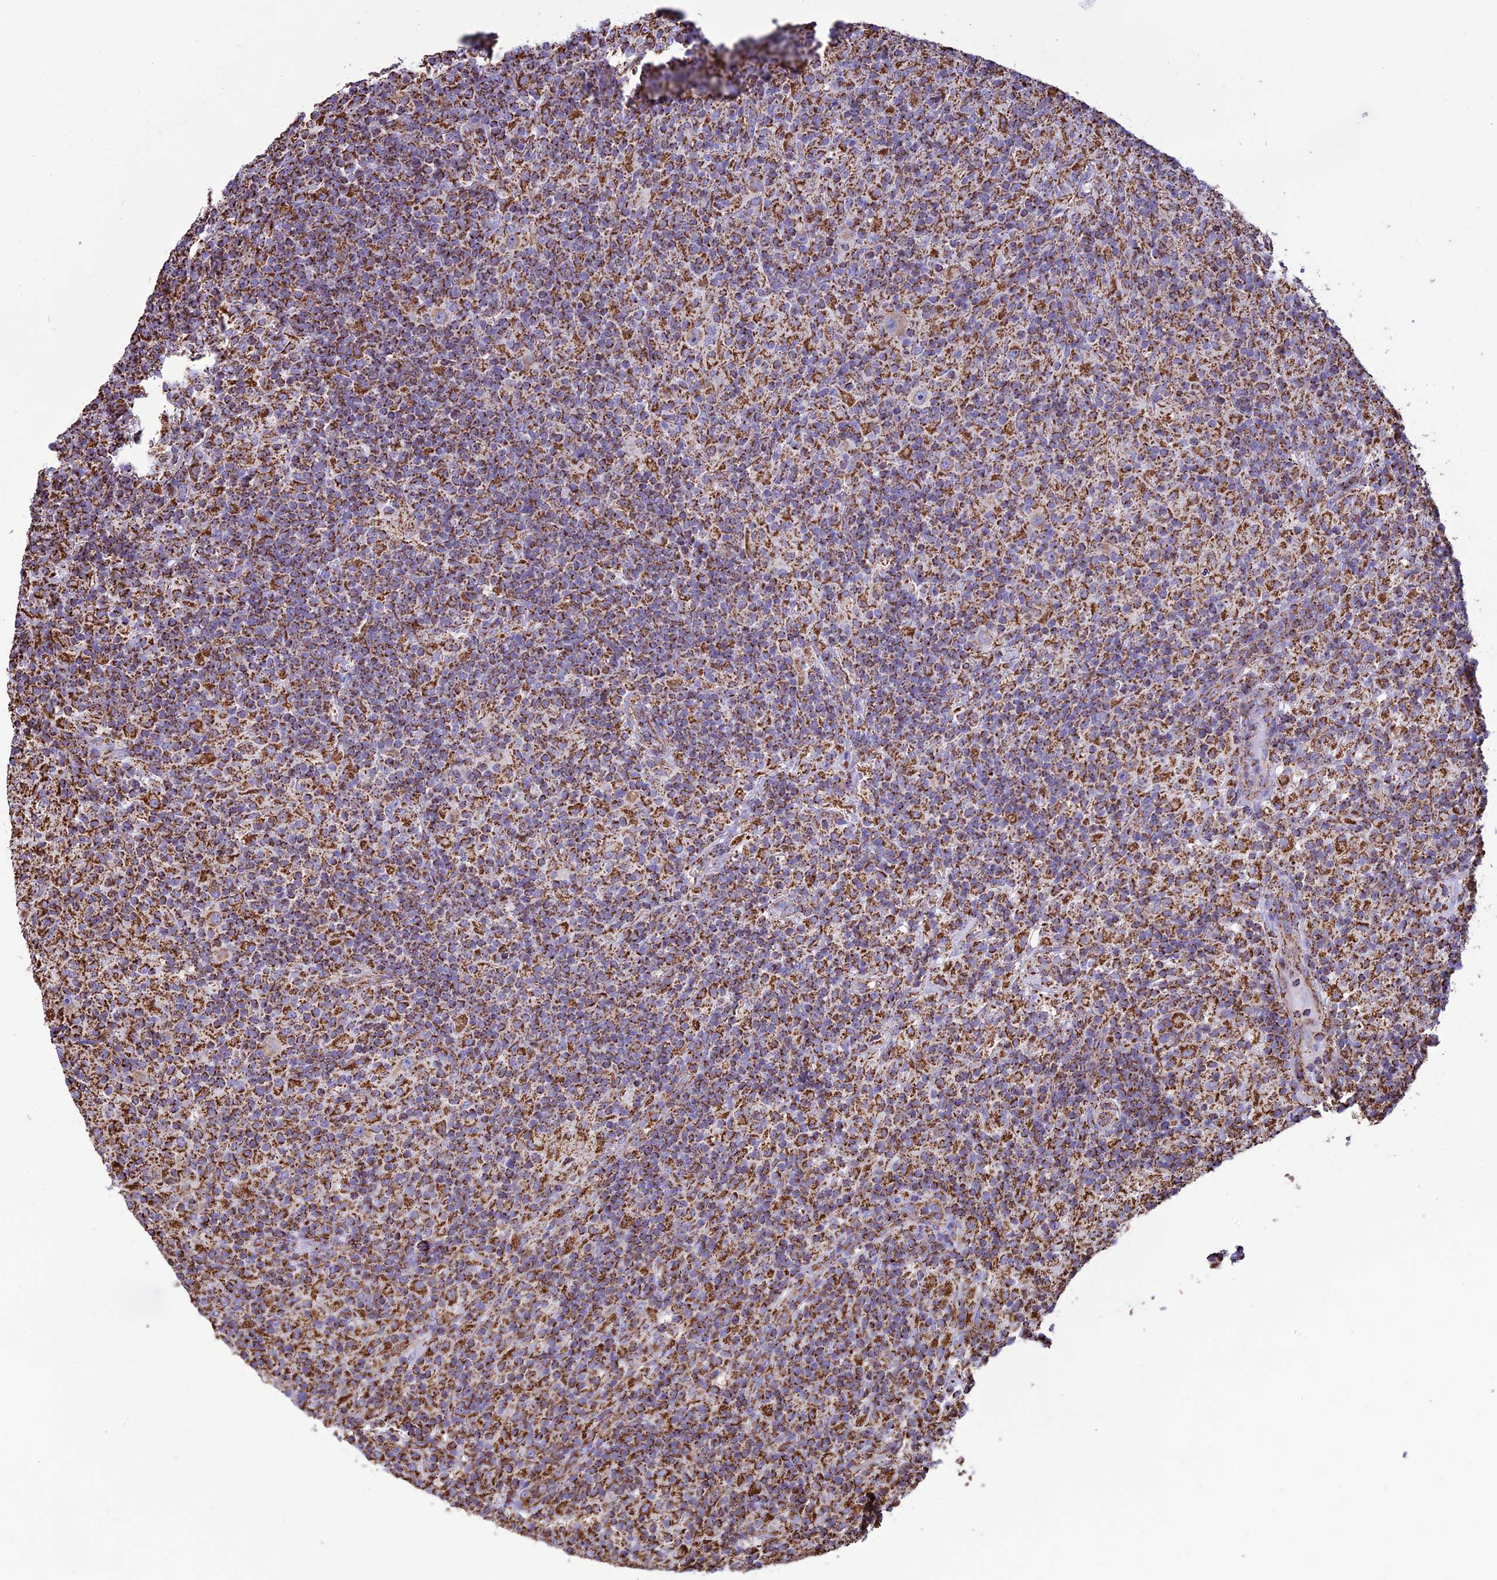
{"staining": {"intensity": "moderate", "quantity": "25%-75%", "location": "cytoplasmic/membranous"}, "tissue": "lymphoma", "cell_type": "Tumor cells", "image_type": "cancer", "snomed": [{"axis": "morphology", "description": "Hodgkin's disease, NOS"}, {"axis": "topography", "description": "Lymph node"}], "caption": "Lymphoma stained with a protein marker shows moderate staining in tumor cells.", "gene": "NDUFAF1", "patient": {"sex": "male", "age": 70}}